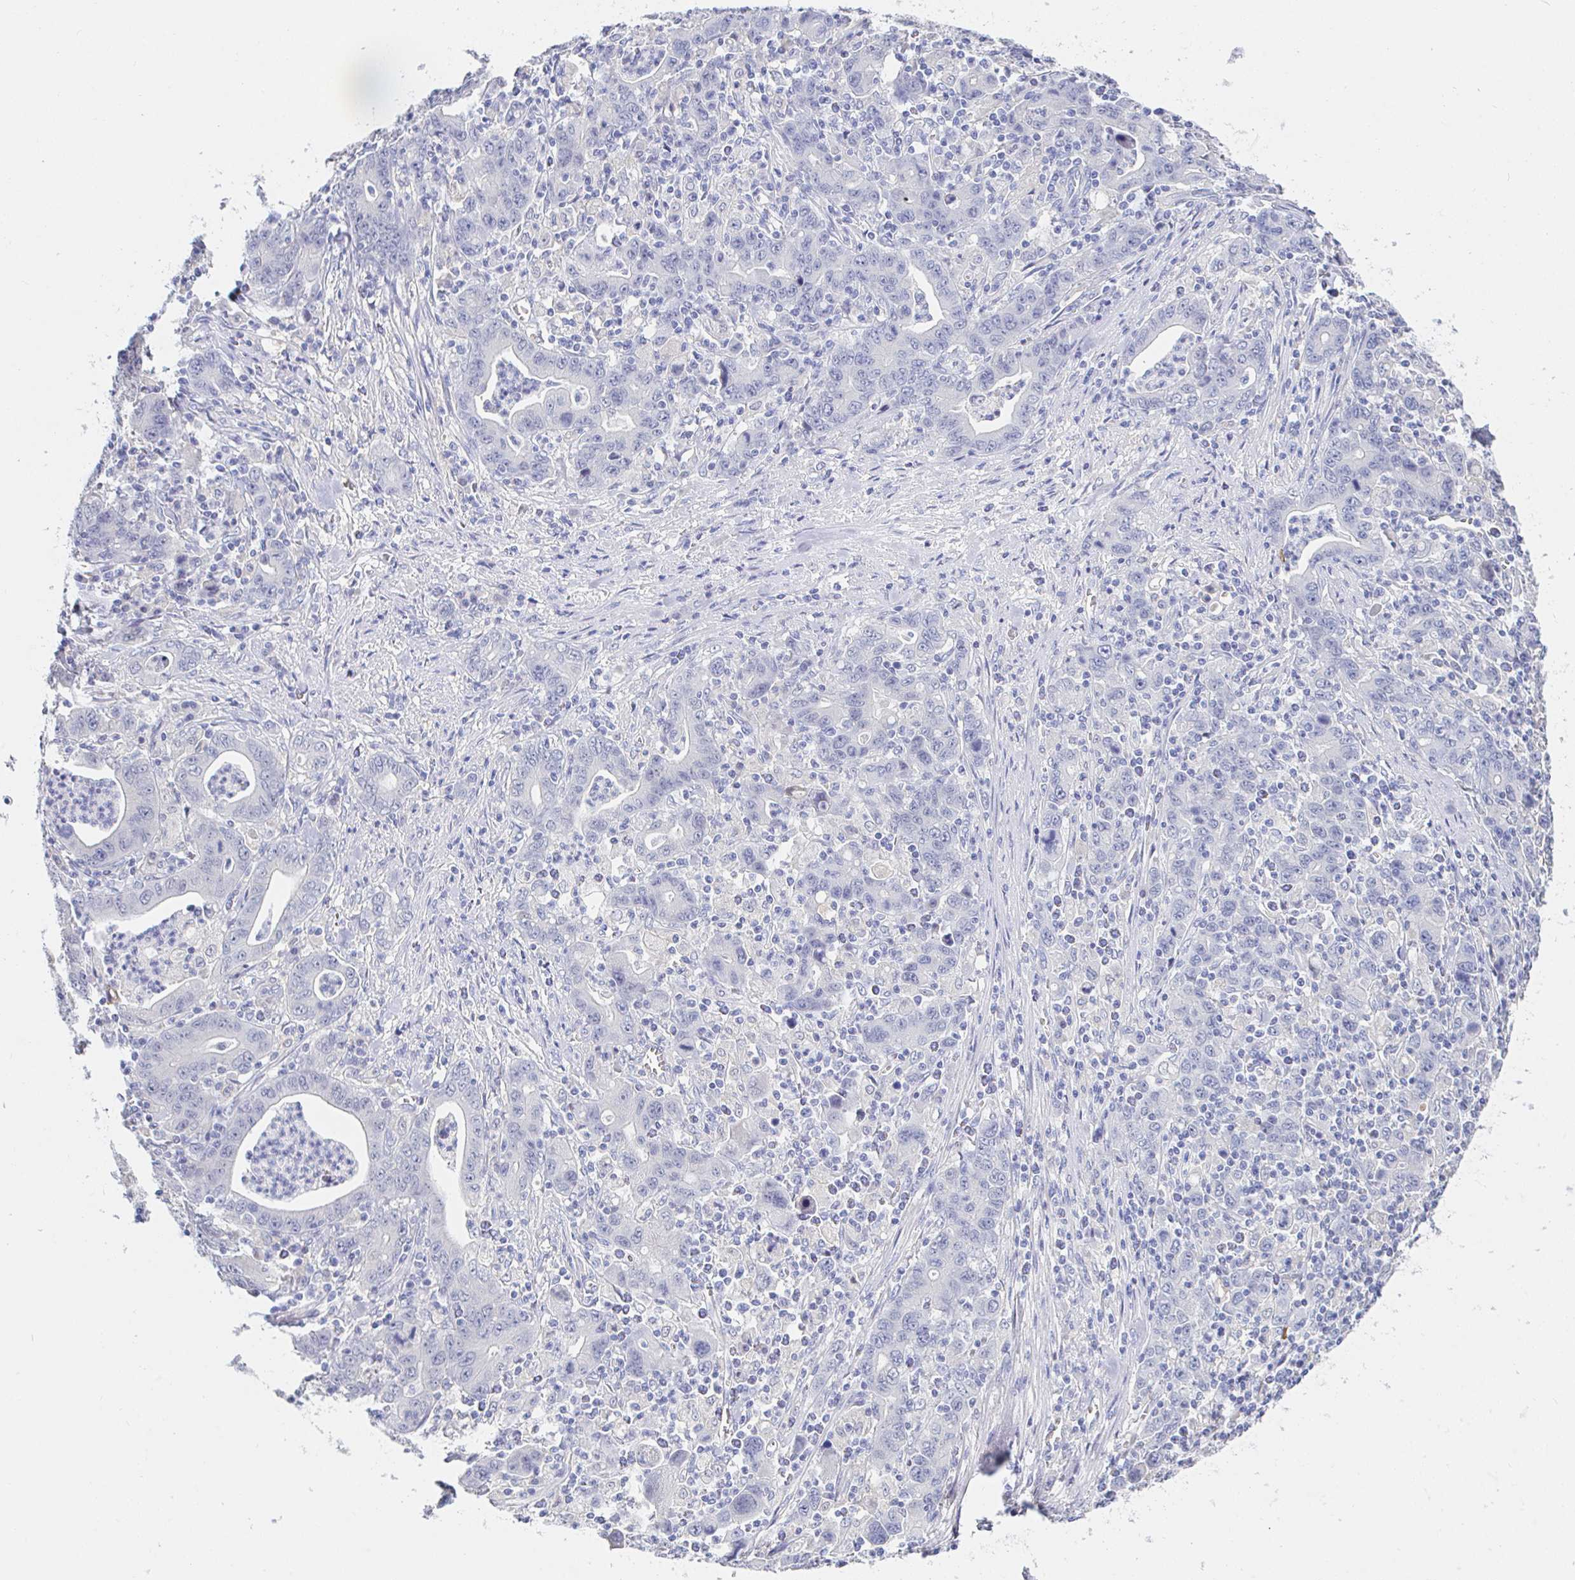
{"staining": {"intensity": "negative", "quantity": "none", "location": "none"}, "tissue": "stomach cancer", "cell_type": "Tumor cells", "image_type": "cancer", "snomed": [{"axis": "morphology", "description": "Adenocarcinoma, NOS"}, {"axis": "topography", "description": "Stomach, upper"}], "caption": "This is an IHC image of adenocarcinoma (stomach). There is no positivity in tumor cells.", "gene": "PDE6B", "patient": {"sex": "male", "age": 69}}